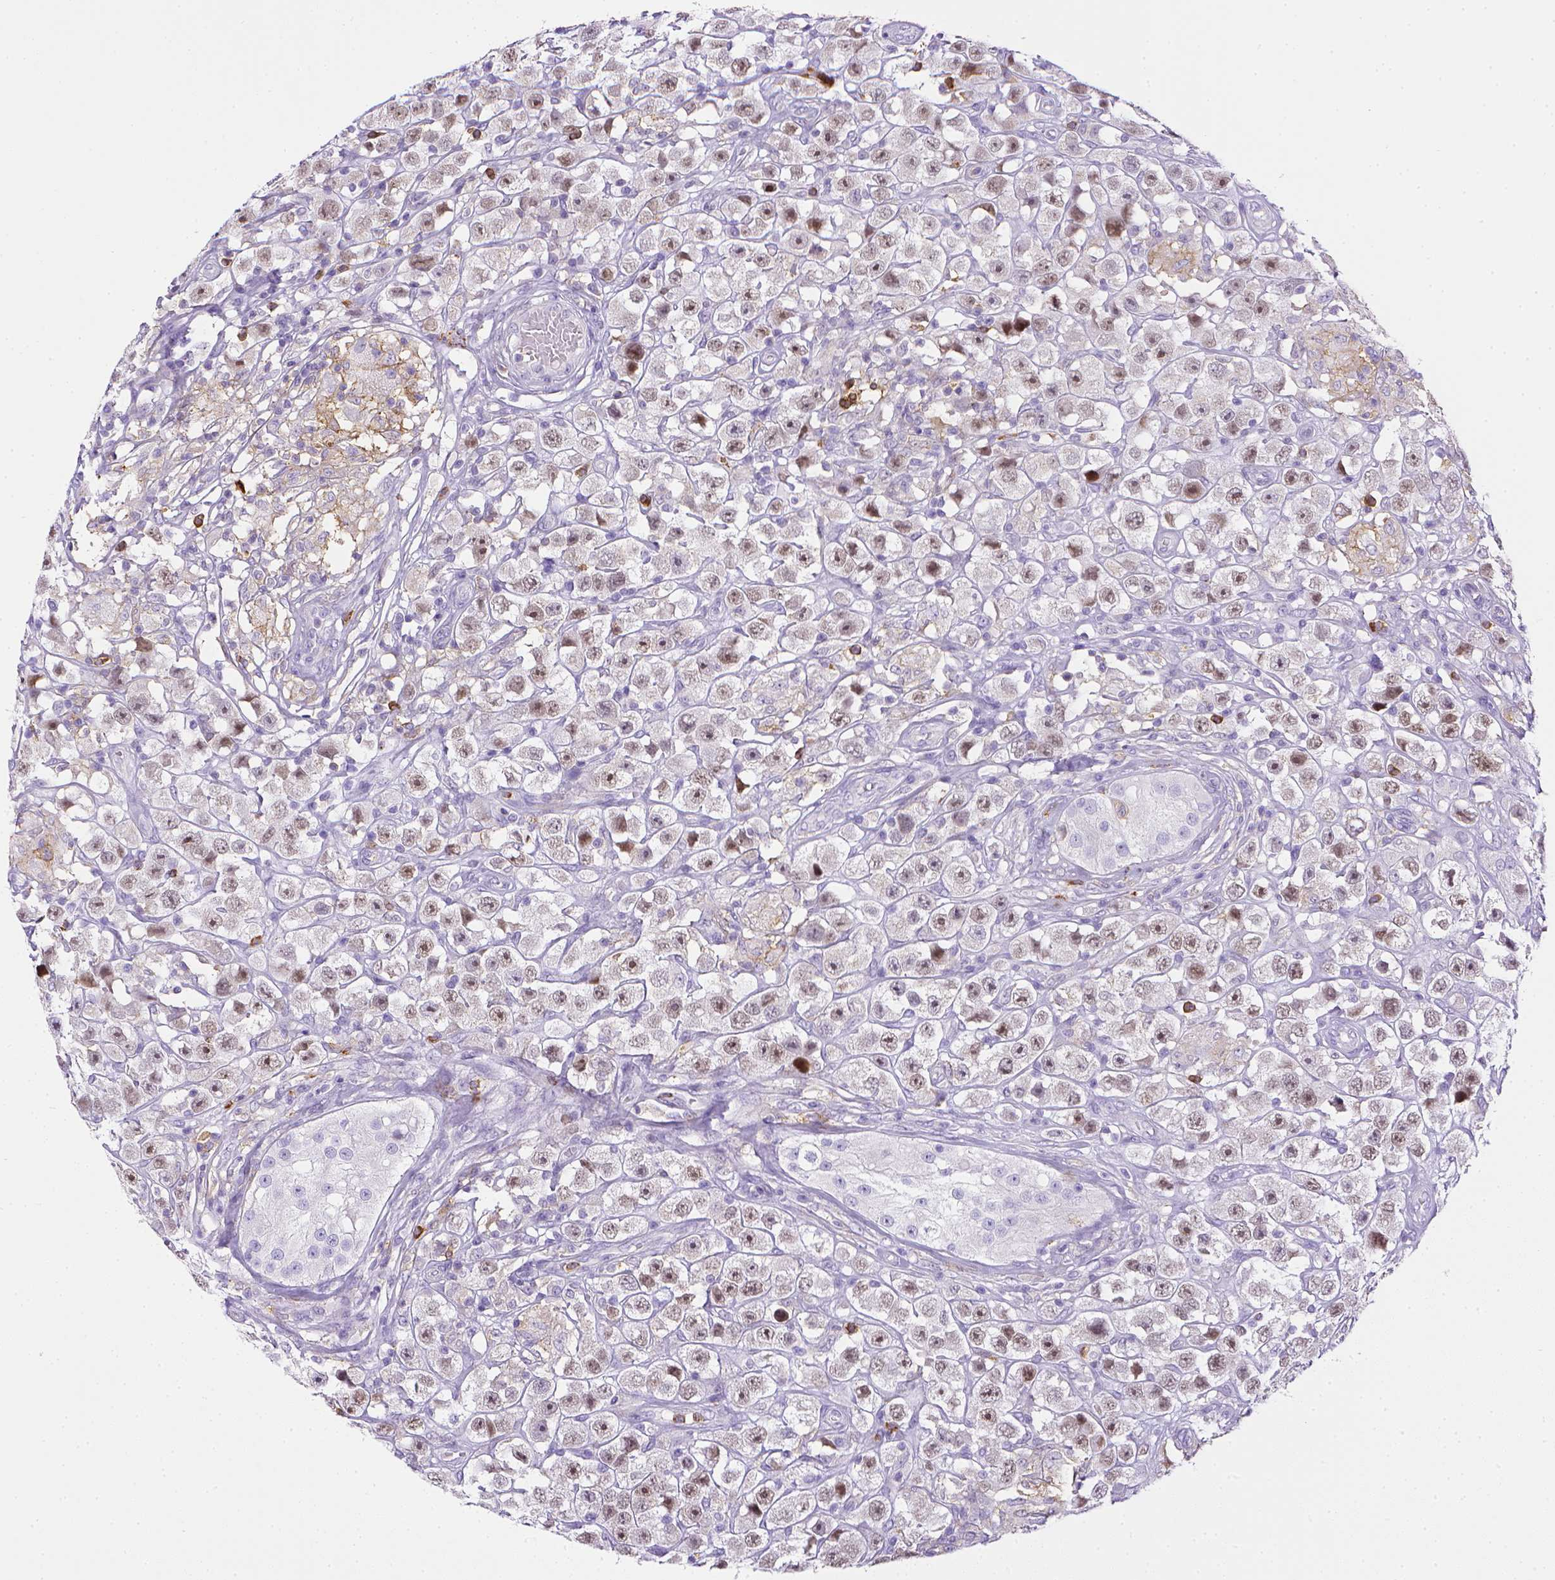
{"staining": {"intensity": "moderate", "quantity": "25%-75%", "location": "nuclear"}, "tissue": "testis cancer", "cell_type": "Tumor cells", "image_type": "cancer", "snomed": [{"axis": "morphology", "description": "Seminoma, NOS"}, {"axis": "topography", "description": "Testis"}], "caption": "An immunohistochemistry (IHC) photomicrograph of tumor tissue is shown. Protein staining in brown highlights moderate nuclear positivity in testis cancer (seminoma) within tumor cells. (brown staining indicates protein expression, while blue staining denotes nuclei).", "gene": "ITGAM", "patient": {"sex": "male", "age": 45}}